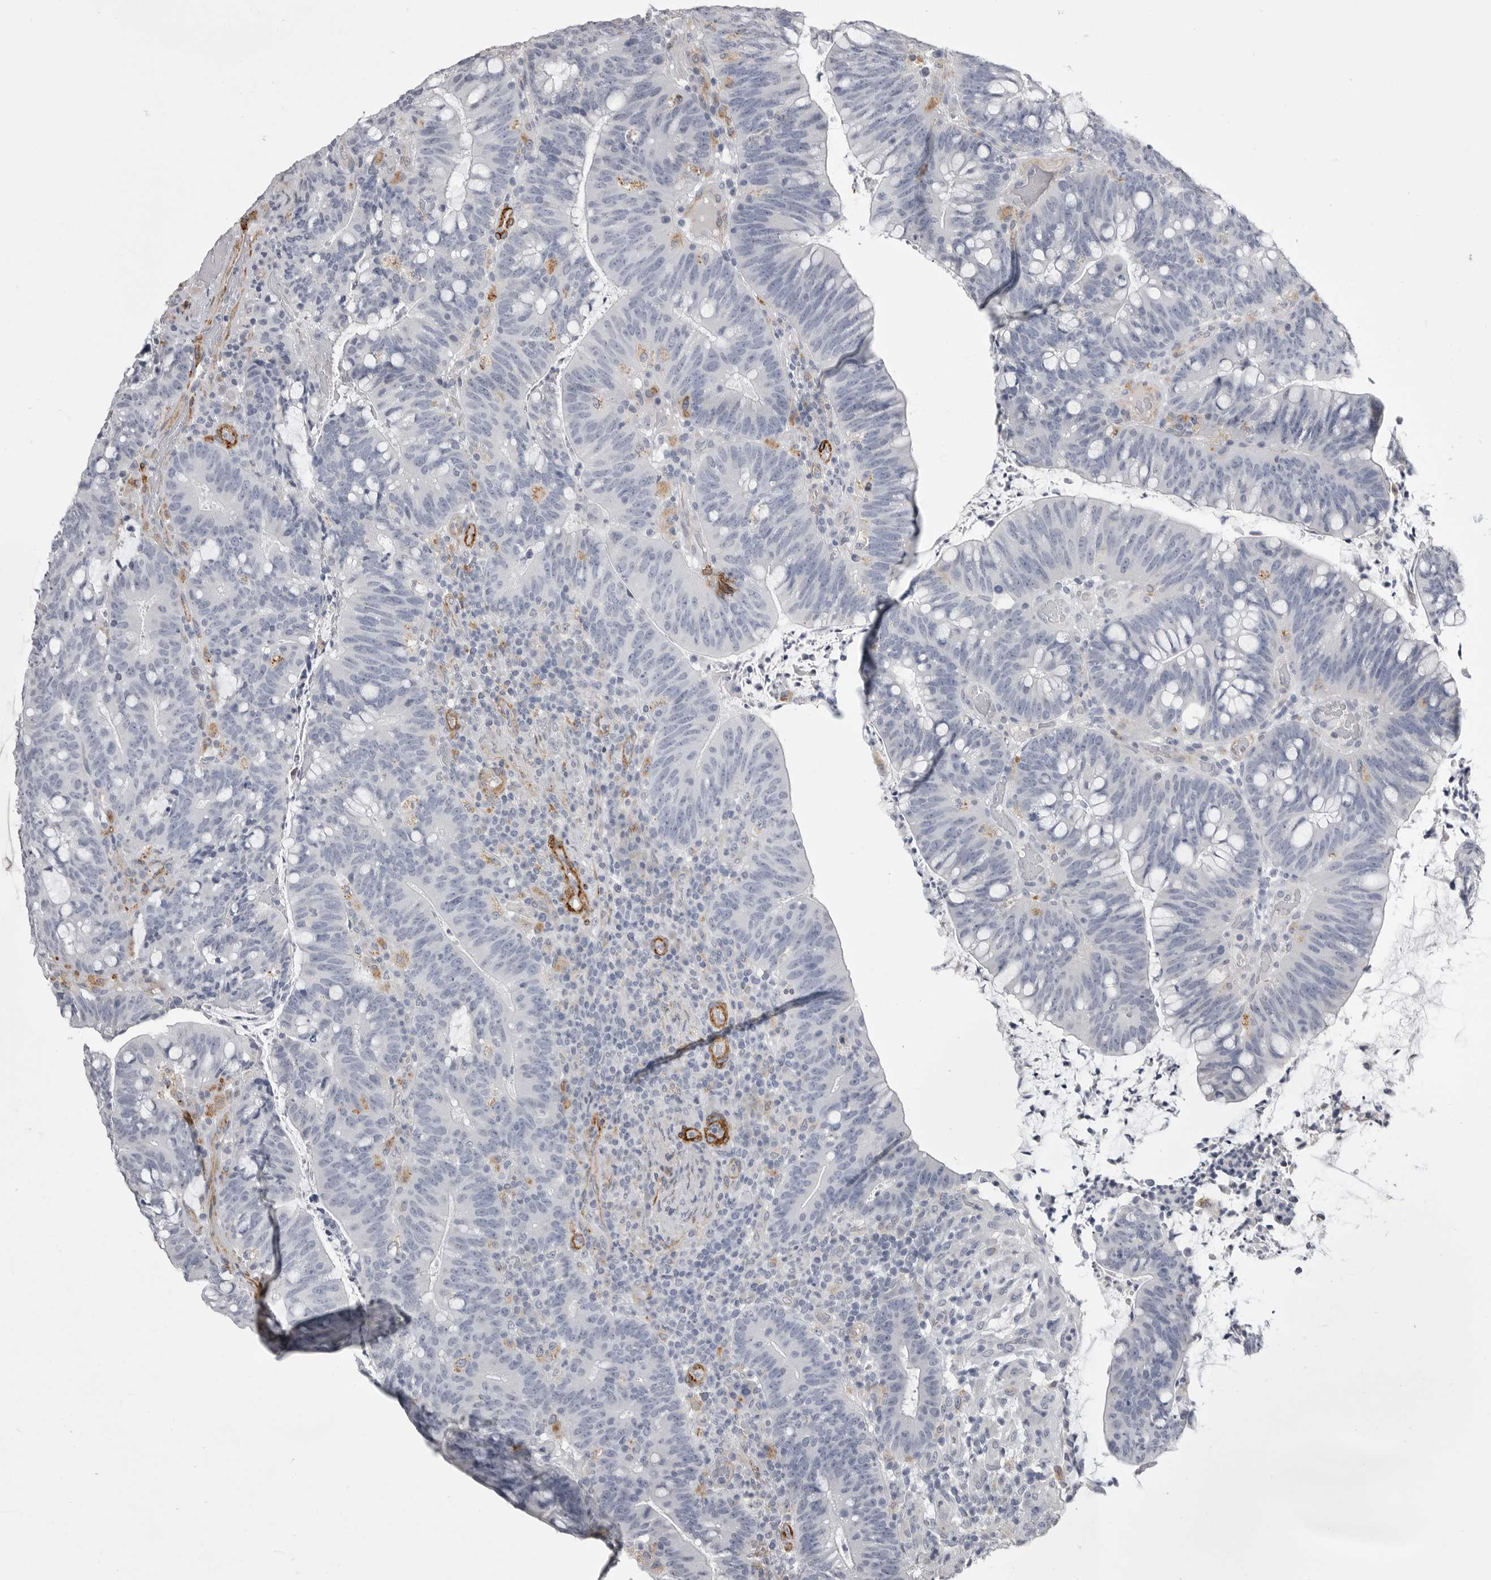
{"staining": {"intensity": "negative", "quantity": "none", "location": "none"}, "tissue": "colorectal cancer", "cell_type": "Tumor cells", "image_type": "cancer", "snomed": [{"axis": "morphology", "description": "Adenocarcinoma, NOS"}, {"axis": "topography", "description": "Colon"}], "caption": "A micrograph of human colorectal adenocarcinoma is negative for staining in tumor cells.", "gene": "AOC3", "patient": {"sex": "female", "age": 66}}